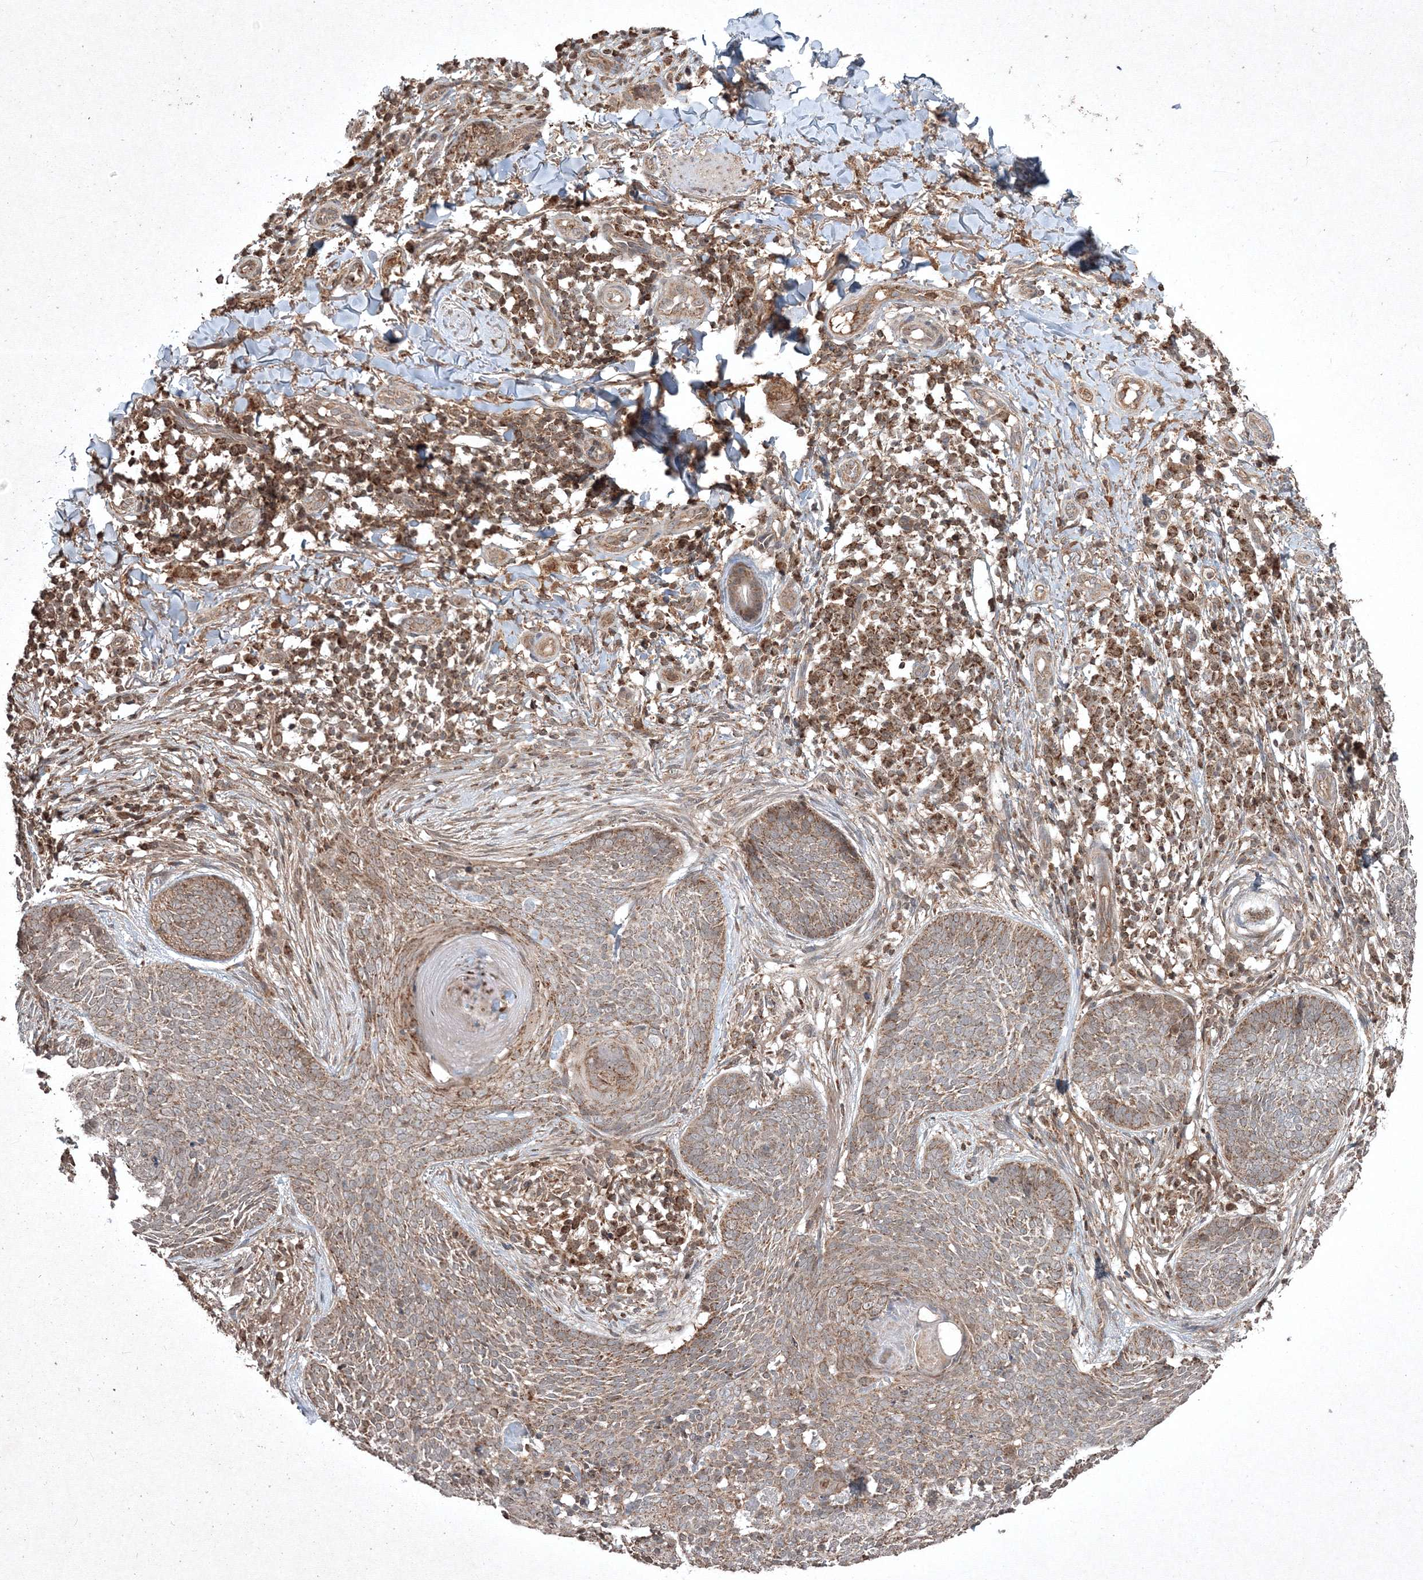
{"staining": {"intensity": "weak", "quantity": ">75%", "location": "cytoplasmic/membranous"}, "tissue": "skin cancer", "cell_type": "Tumor cells", "image_type": "cancer", "snomed": [{"axis": "morphology", "description": "Basal cell carcinoma"}, {"axis": "topography", "description": "Skin"}], "caption": "Immunohistochemistry (IHC) histopathology image of human basal cell carcinoma (skin) stained for a protein (brown), which reveals low levels of weak cytoplasmic/membranous expression in approximately >75% of tumor cells.", "gene": "PLTP", "patient": {"sex": "female", "age": 64}}